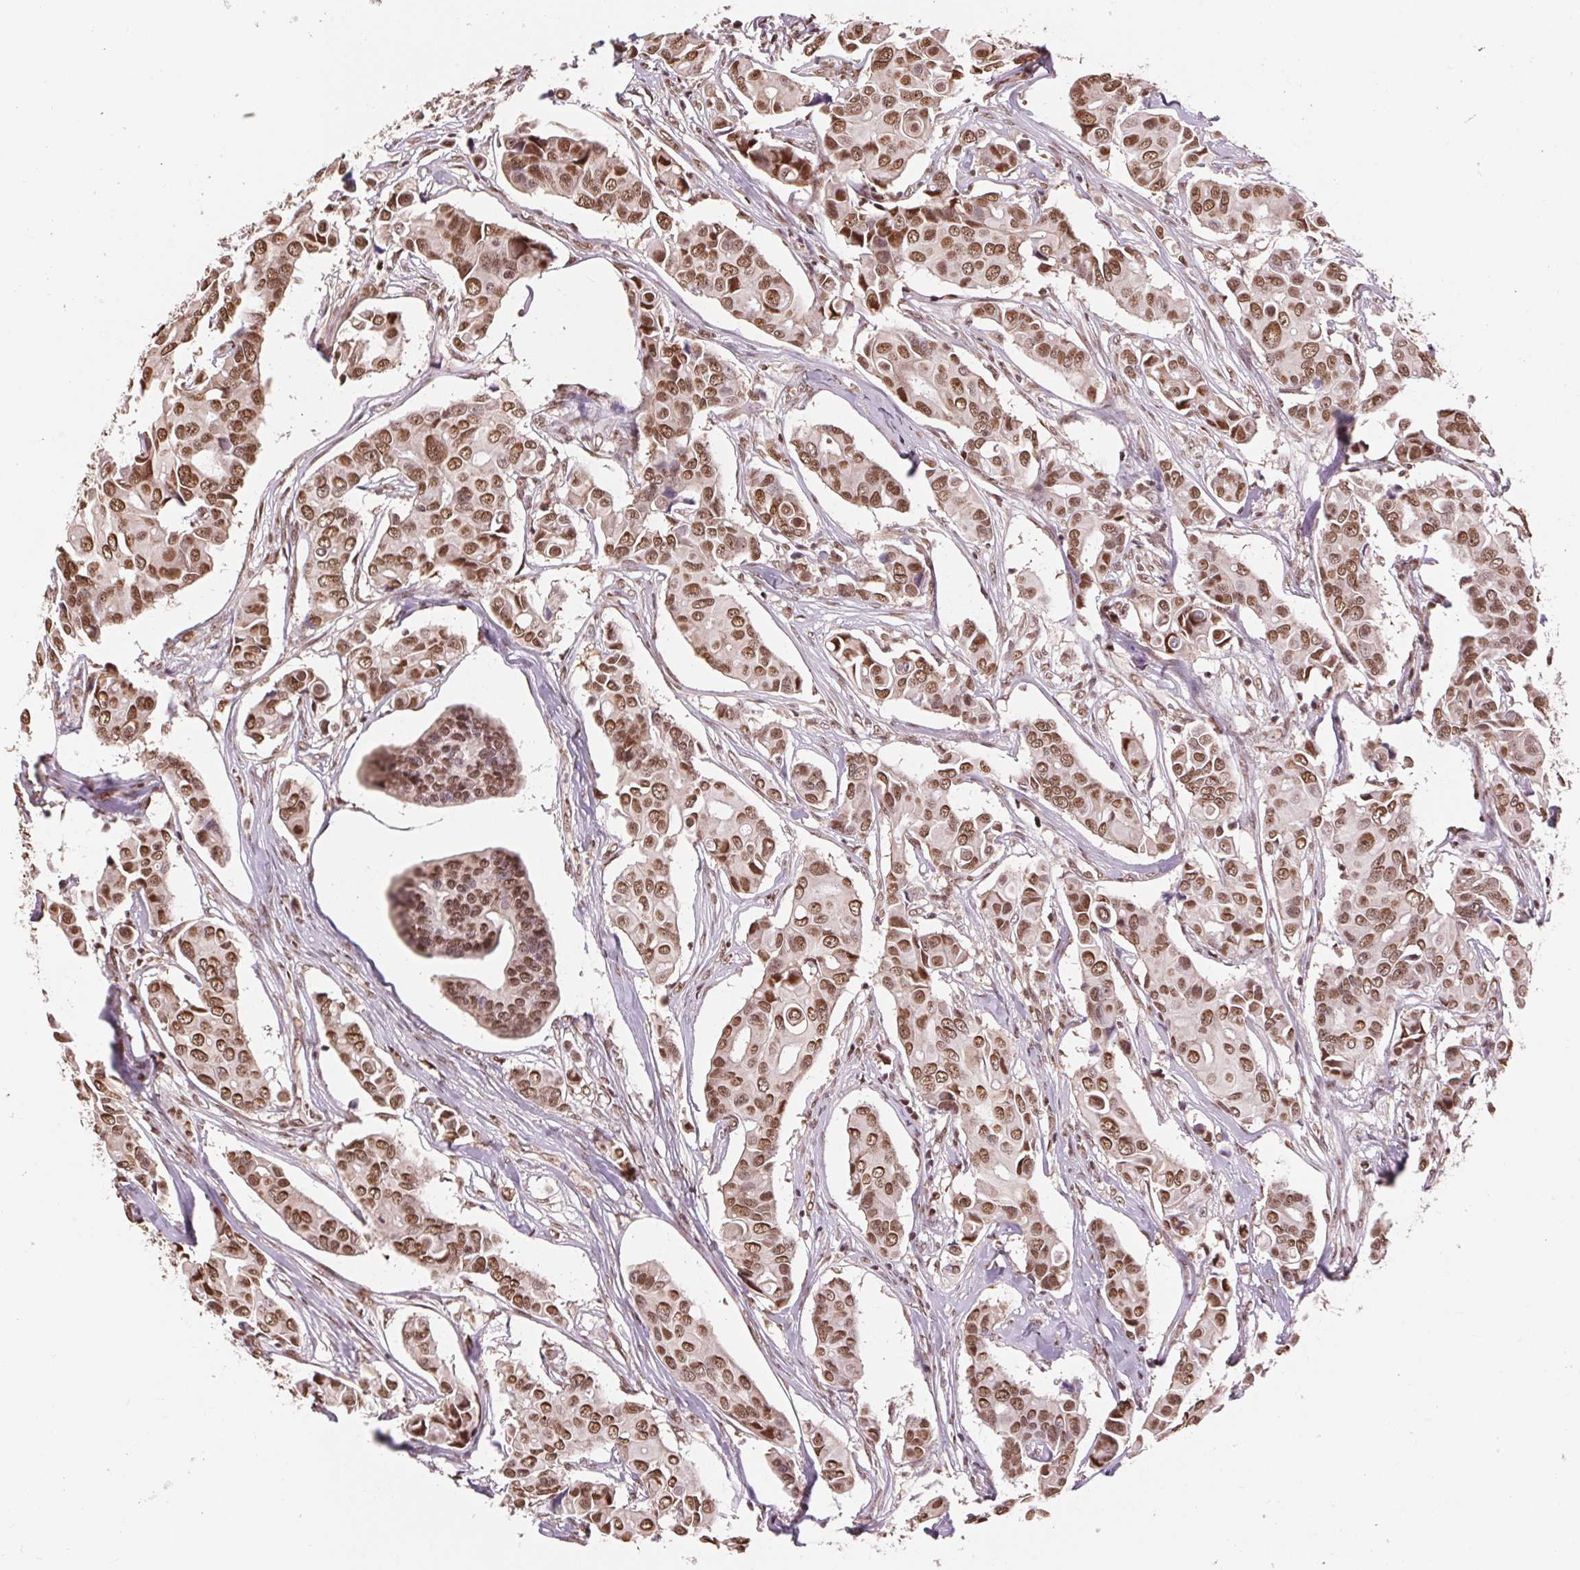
{"staining": {"intensity": "moderate", "quantity": ">75%", "location": "nuclear"}, "tissue": "breast cancer", "cell_type": "Tumor cells", "image_type": "cancer", "snomed": [{"axis": "morphology", "description": "Duct carcinoma"}, {"axis": "topography", "description": "Breast"}], "caption": "Immunohistochemistry (DAB) staining of breast invasive ductal carcinoma exhibits moderate nuclear protein positivity in approximately >75% of tumor cells.", "gene": "RAD23A", "patient": {"sex": "female", "age": 54}}